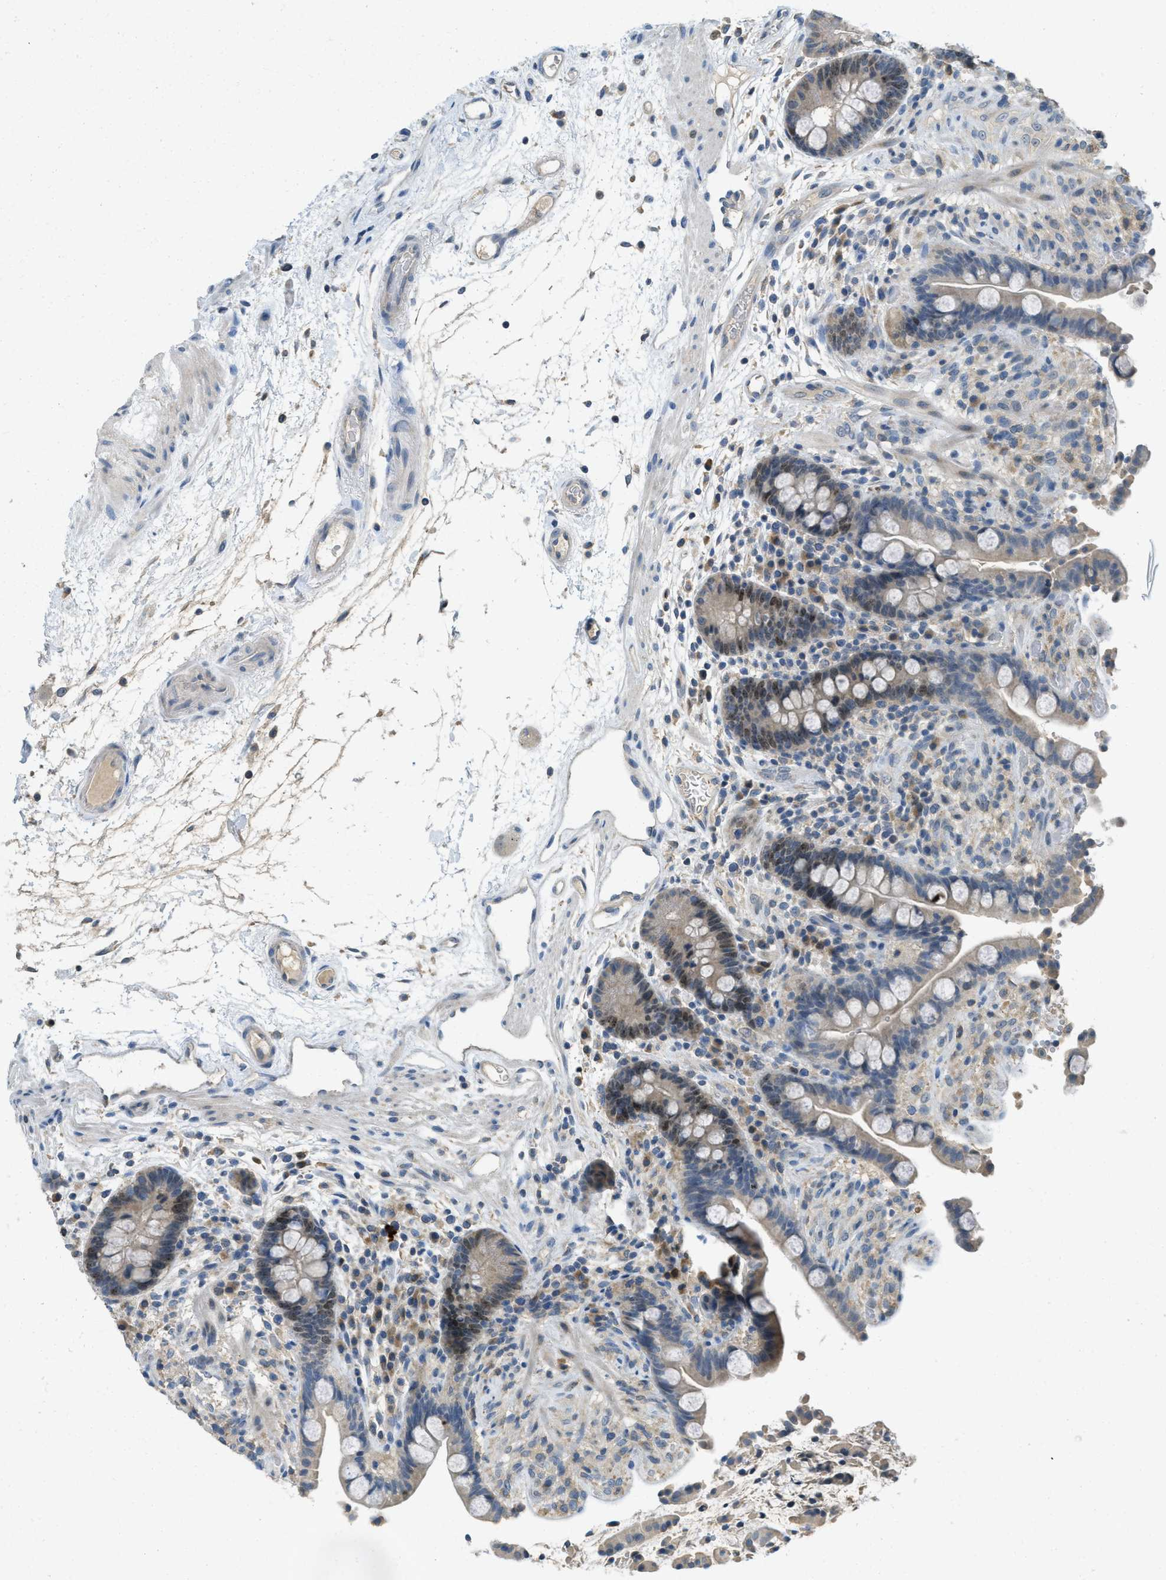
{"staining": {"intensity": "negative", "quantity": "none", "location": "none"}, "tissue": "colon", "cell_type": "Endothelial cells", "image_type": "normal", "snomed": [{"axis": "morphology", "description": "Normal tissue, NOS"}, {"axis": "topography", "description": "Colon"}], "caption": "Endothelial cells show no significant protein staining in unremarkable colon. The staining was performed using DAB (3,3'-diaminobenzidine) to visualize the protein expression in brown, while the nuclei were stained in blue with hematoxylin (Magnification: 20x).", "gene": "MIS18A", "patient": {"sex": "male", "age": 73}}